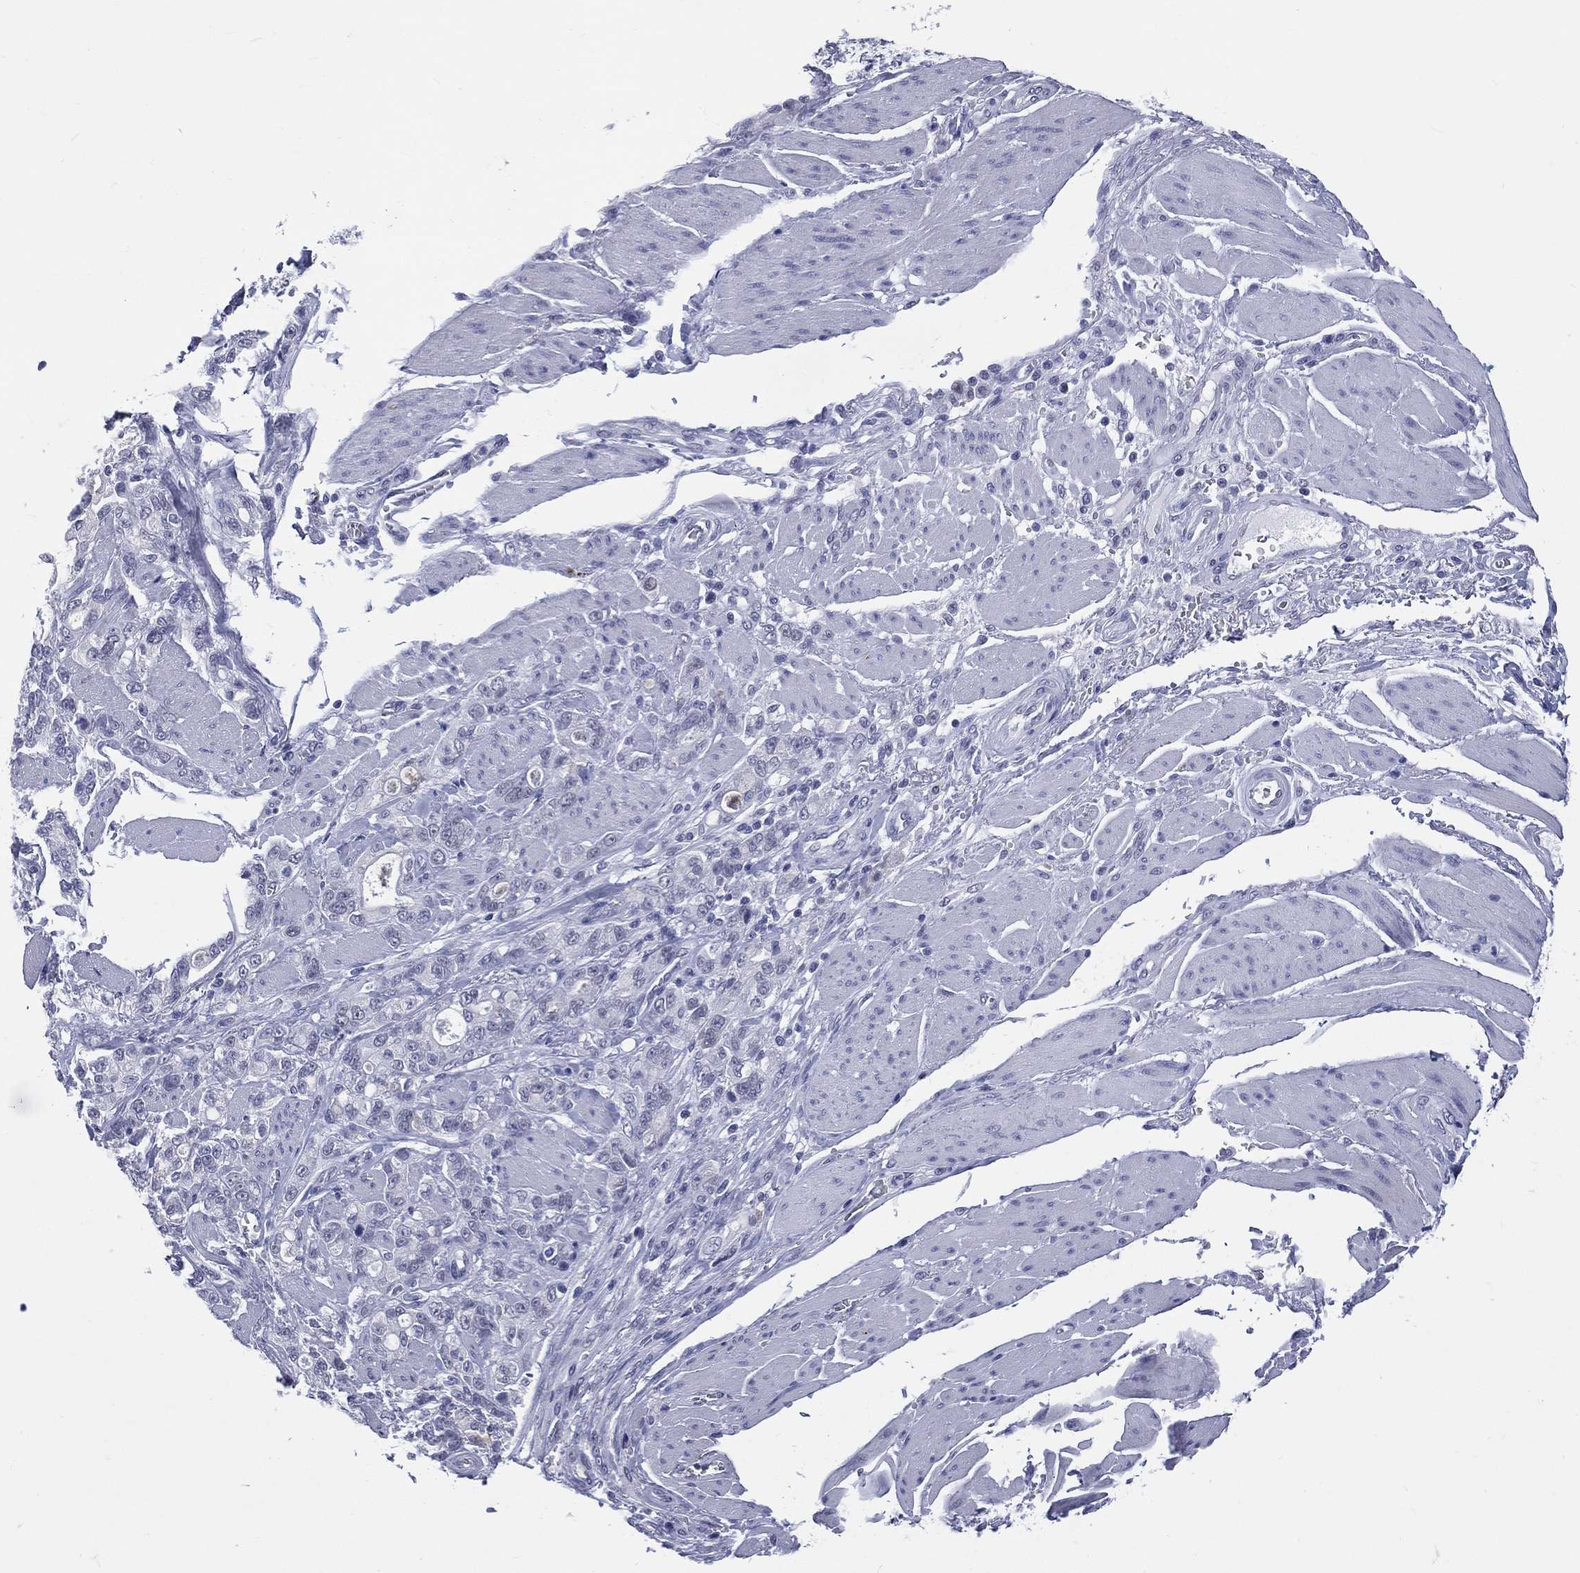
{"staining": {"intensity": "negative", "quantity": "none", "location": "none"}, "tissue": "stomach cancer", "cell_type": "Tumor cells", "image_type": "cancer", "snomed": [{"axis": "morphology", "description": "Adenocarcinoma, NOS"}, {"axis": "topography", "description": "Stomach"}], "caption": "Immunohistochemical staining of human adenocarcinoma (stomach) demonstrates no significant staining in tumor cells. (Immunohistochemistry, brightfield microscopy, high magnification).", "gene": "MLLT10", "patient": {"sex": "male", "age": 63}}